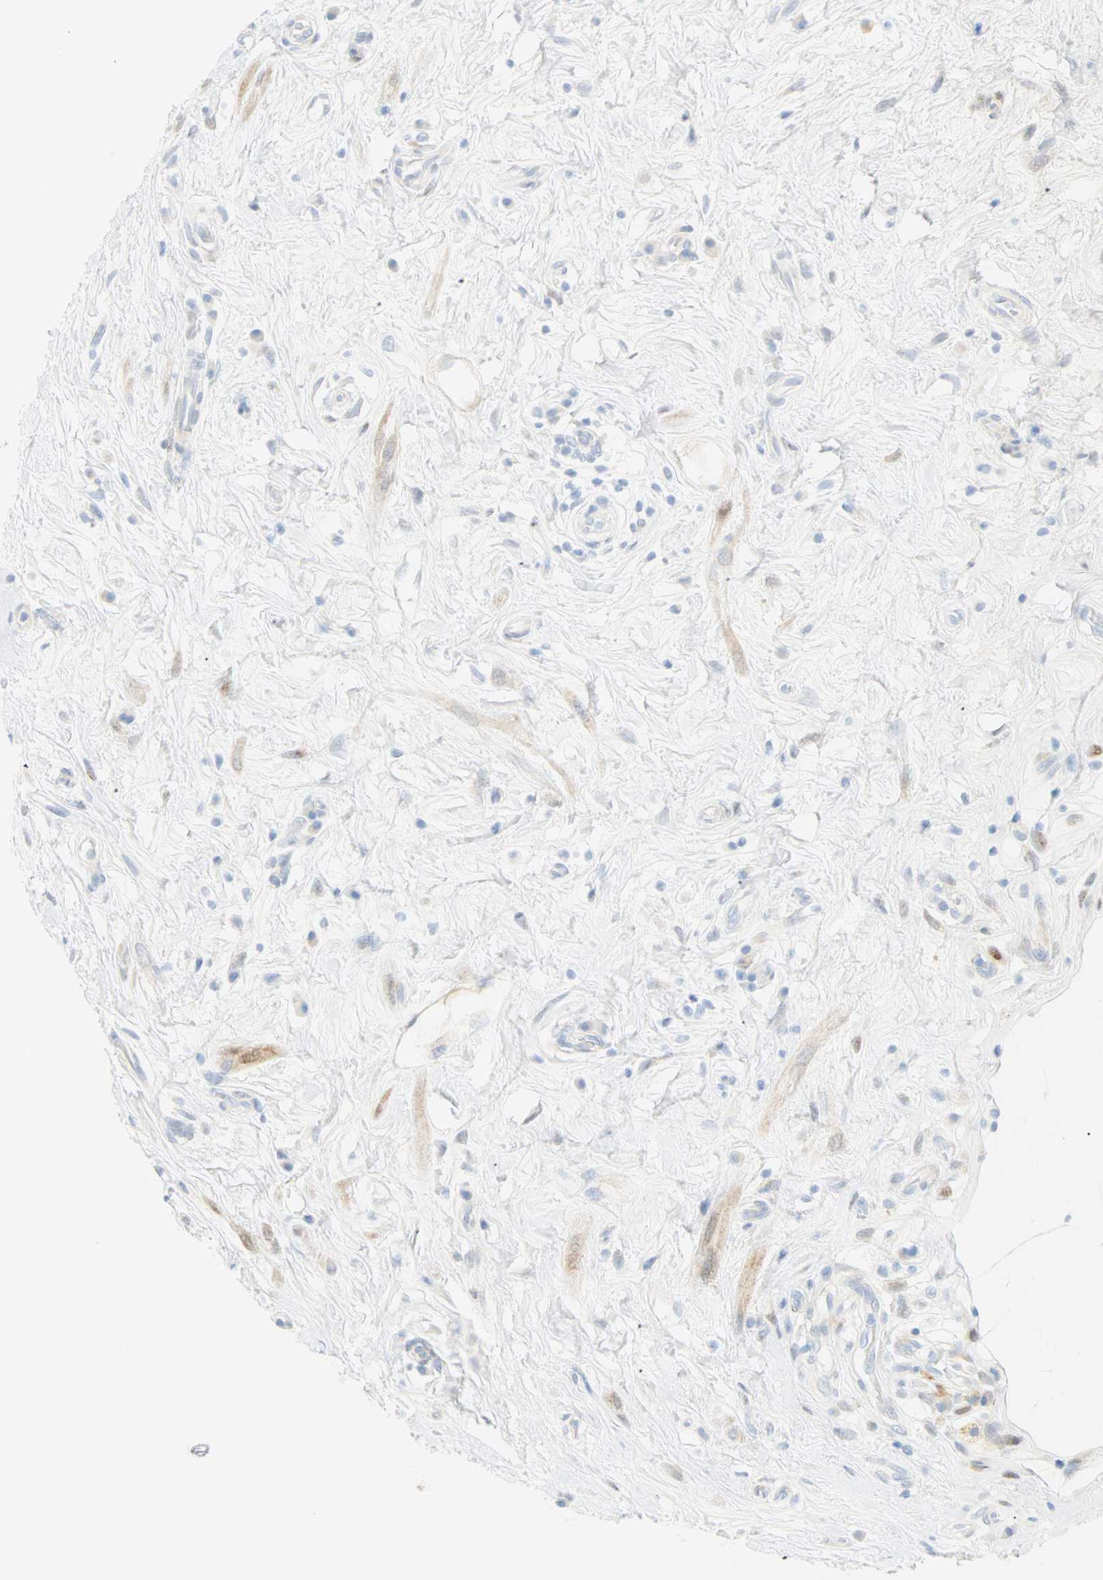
{"staining": {"intensity": "moderate", "quantity": "25%-75%", "location": "cytoplasmic/membranous,nuclear"}, "tissue": "epididymis", "cell_type": "Glandular cells", "image_type": "normal", "snomed": [{"axis": "morphology", "description": "Normal tissue, NOS"}, {"axis": "morphology", "description": "Inflammation, NOS"}, {"axis": "topography", "description": "Epididymis"}], "caption": "Immunohistochemical staining of benign epididymis demonstrates moderate cytoplasmic/membranous,nuclear protein expression in approximately 25%-75% of glandular cells. The staining was performed using DAB, with brown indicating positive protein expression. Nuclei are stained blue with hematoxylin.", "gene": "SELENBP1", "patient": {"sex": "male", "age": 84}}